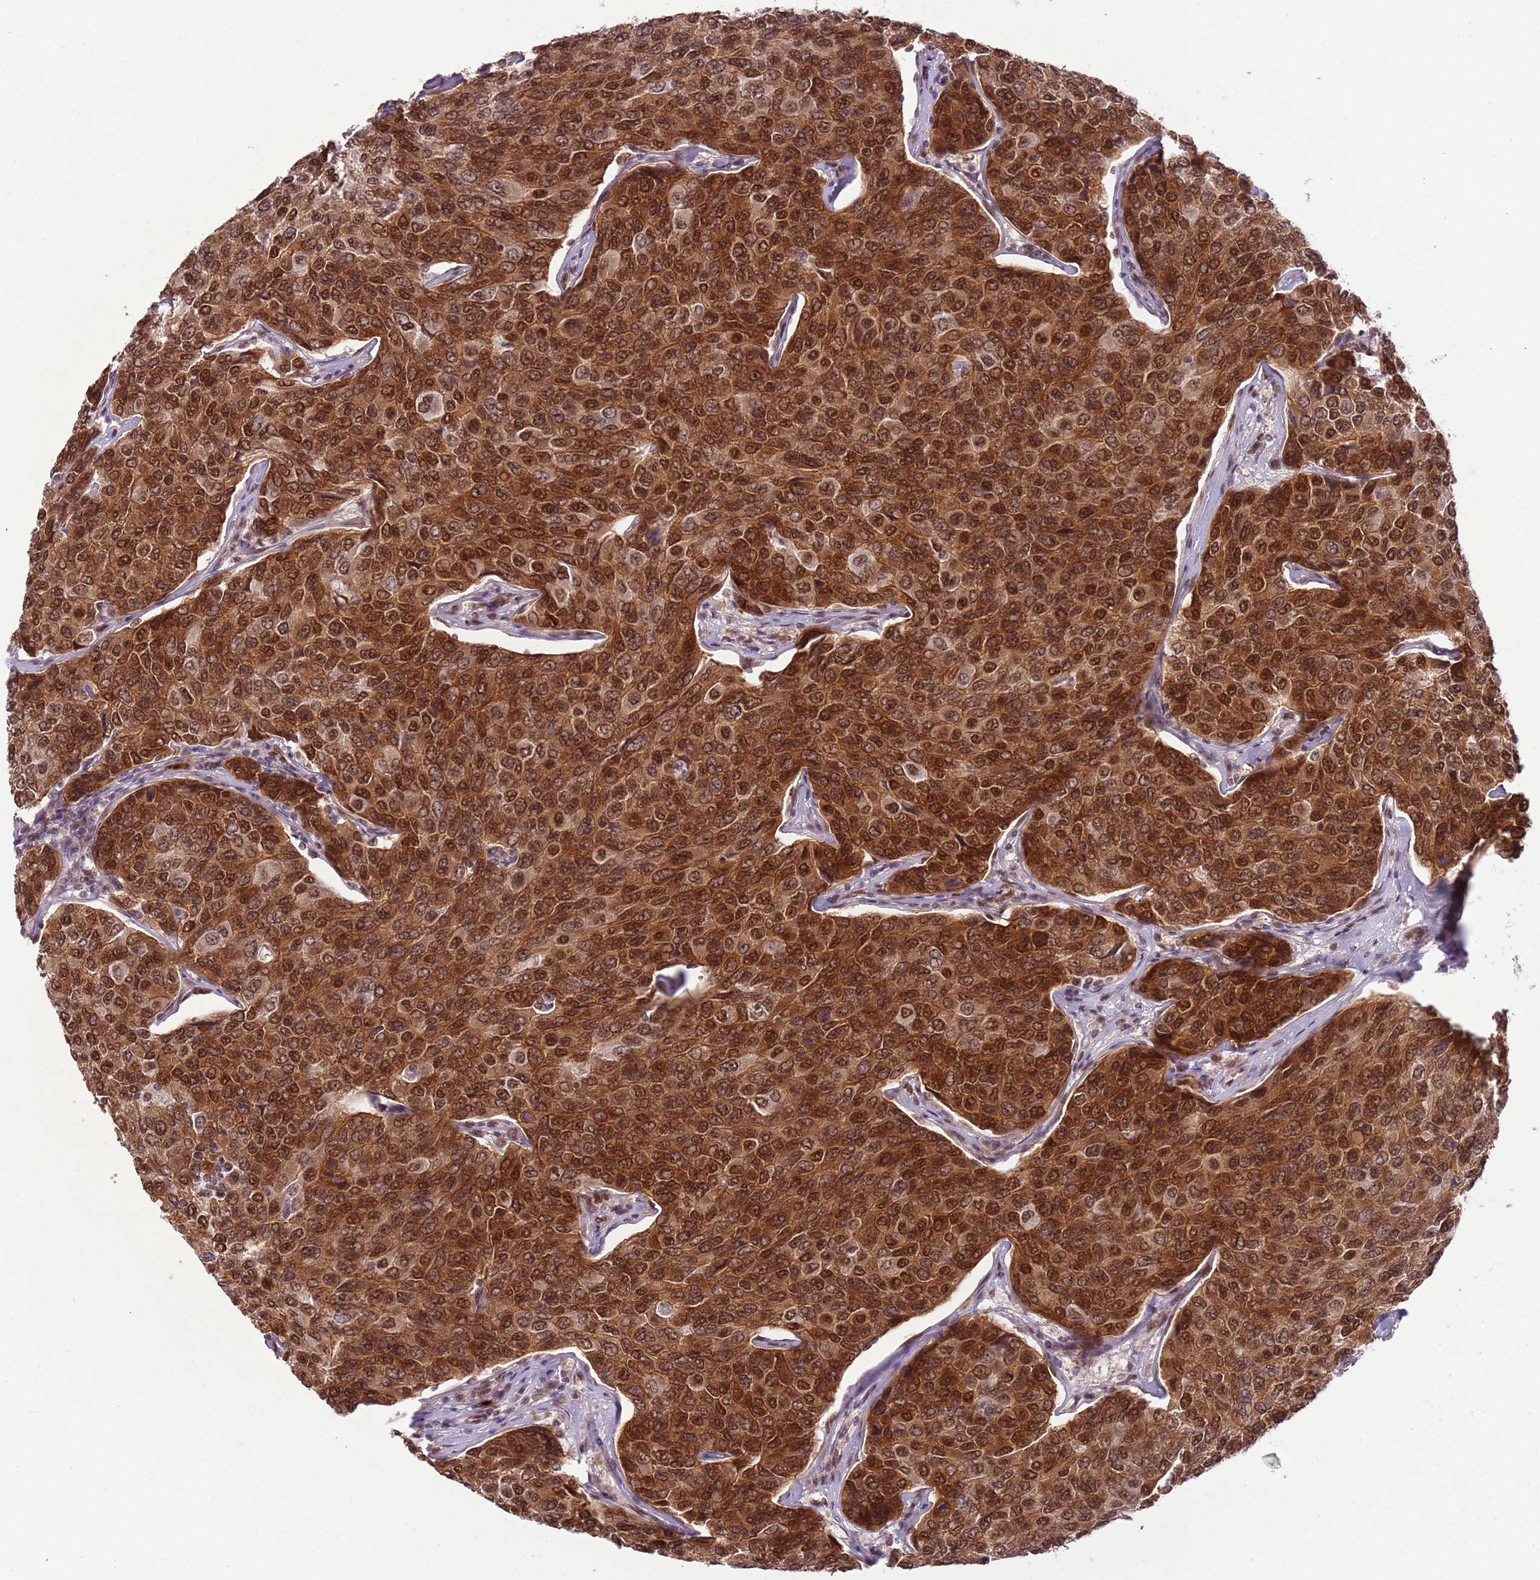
{"staining": {"intensity": "strong", "quantity": ">75%", "location": "cytoplasmic/membranous,nuclear"}, "tissue": "breast cancer", "cell_type": "Tumor cells", "image_type": "cancer", "snomed": [{"axis": "morphology", "description": "Duct carcinoma"}, {"axis": "topography", "description": "Breast"}], "caption": "Intraductal carcinoma (breast) tissue displays strong cytoplasmic/membranous and nuclear expression in approximately >75% of tumor cells, visualized by immunohistochemistry.", "gene": "FAM120AOS", "patient": {"sex": "female", "age": 55}}